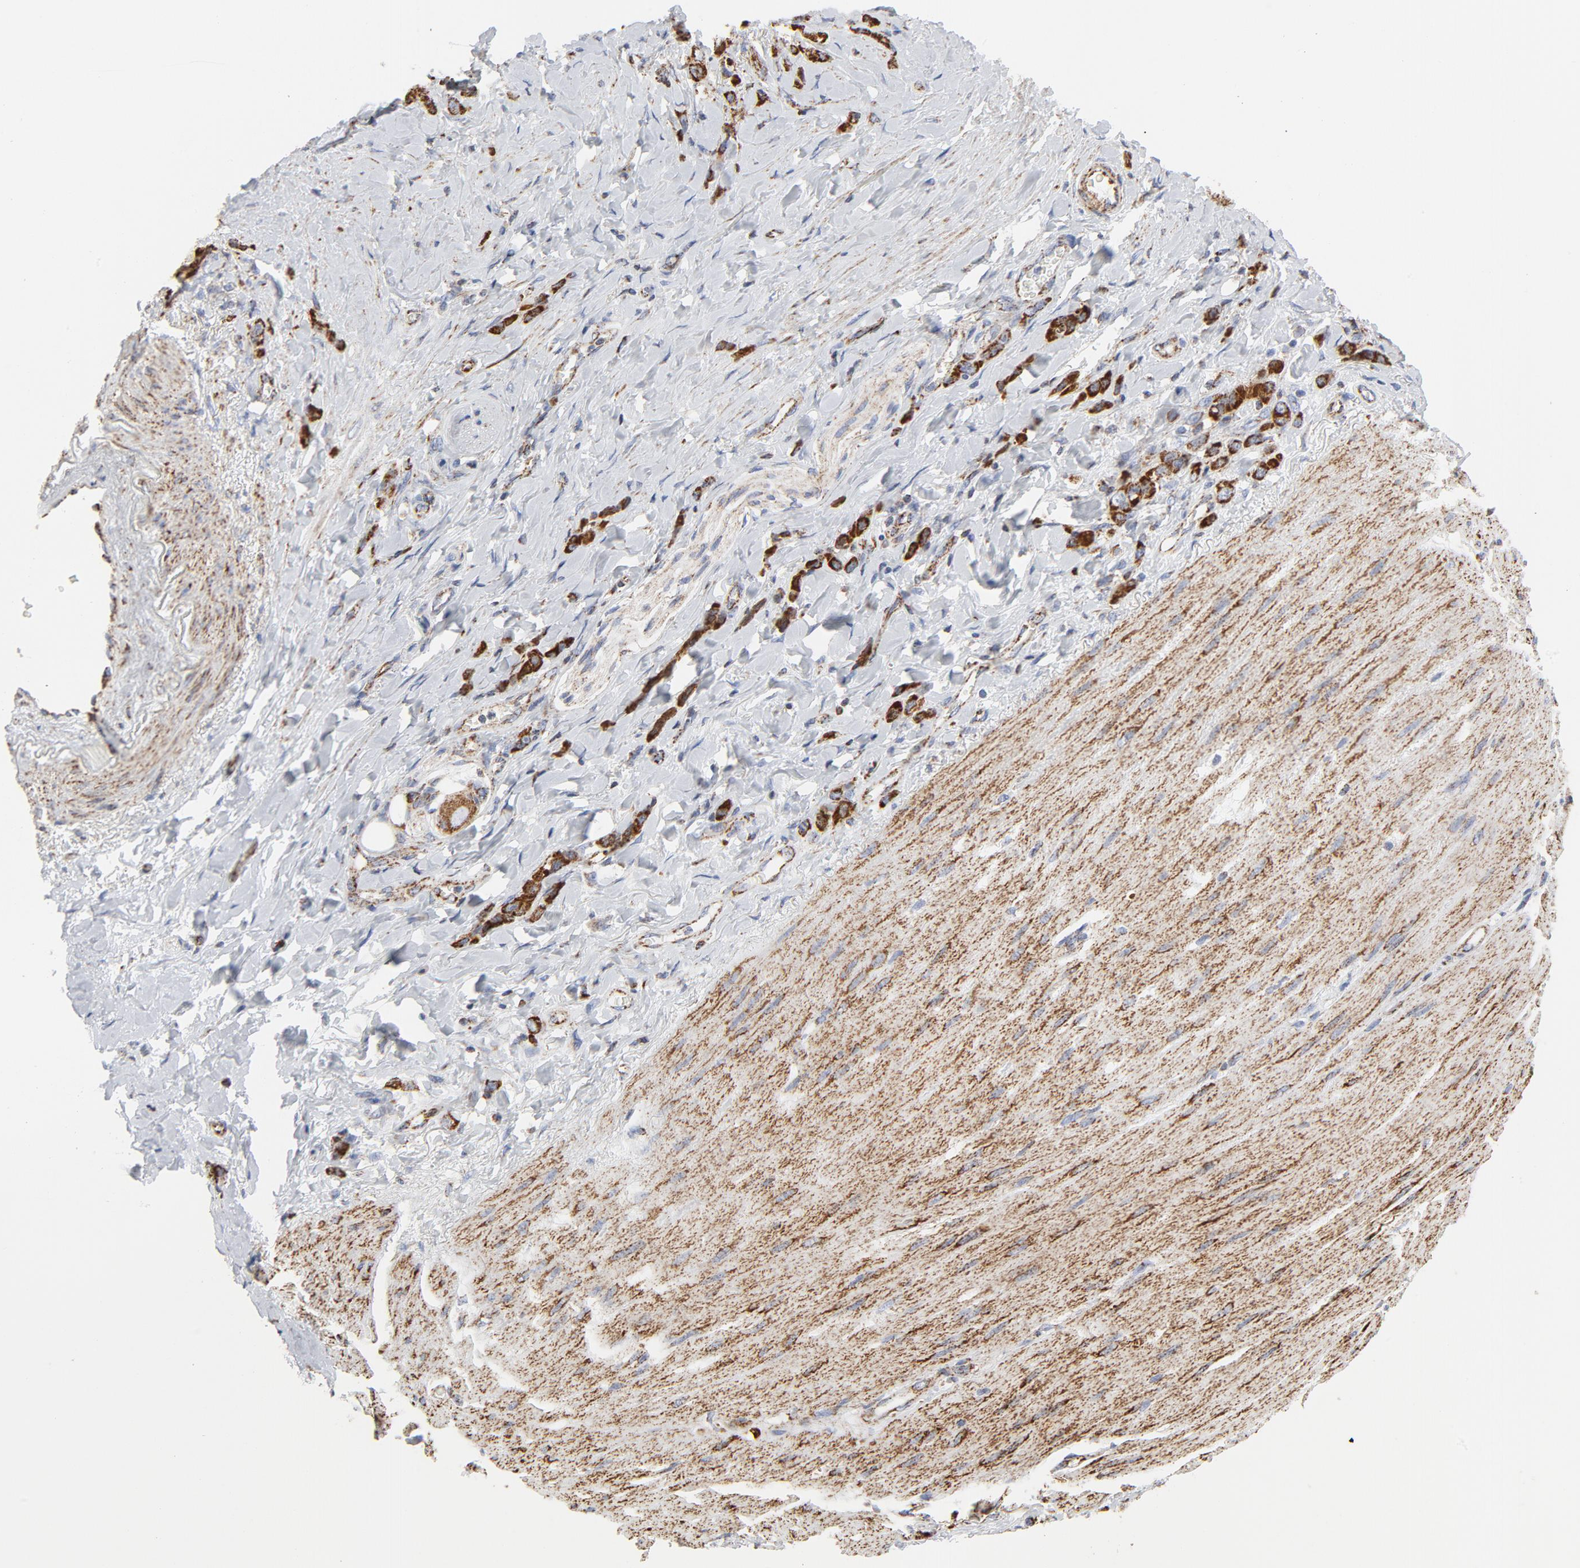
{"staining": {"intensity": "strong", "quantity": ">75%", "location": "cytoplasmic/membranous"}, "tissue": "stomach cancer", "cell_type": "Tumor cells", "image_type": "cancer", "snomed": [{"axis": "morphology", "description": "Normal tissue, NOS"}, {"axis": "morphology", "description": "Adenocarcinoma, NOS"}, {"axis": "topography", "description": "Stomach"}], "caption": "Stomach adenocarcinoma stained for a protein displays strong cytoplasmic/membranous positivity in tumor cells.", "gene": "CYCS", "patient": {"sex": "male", "age": 82}}